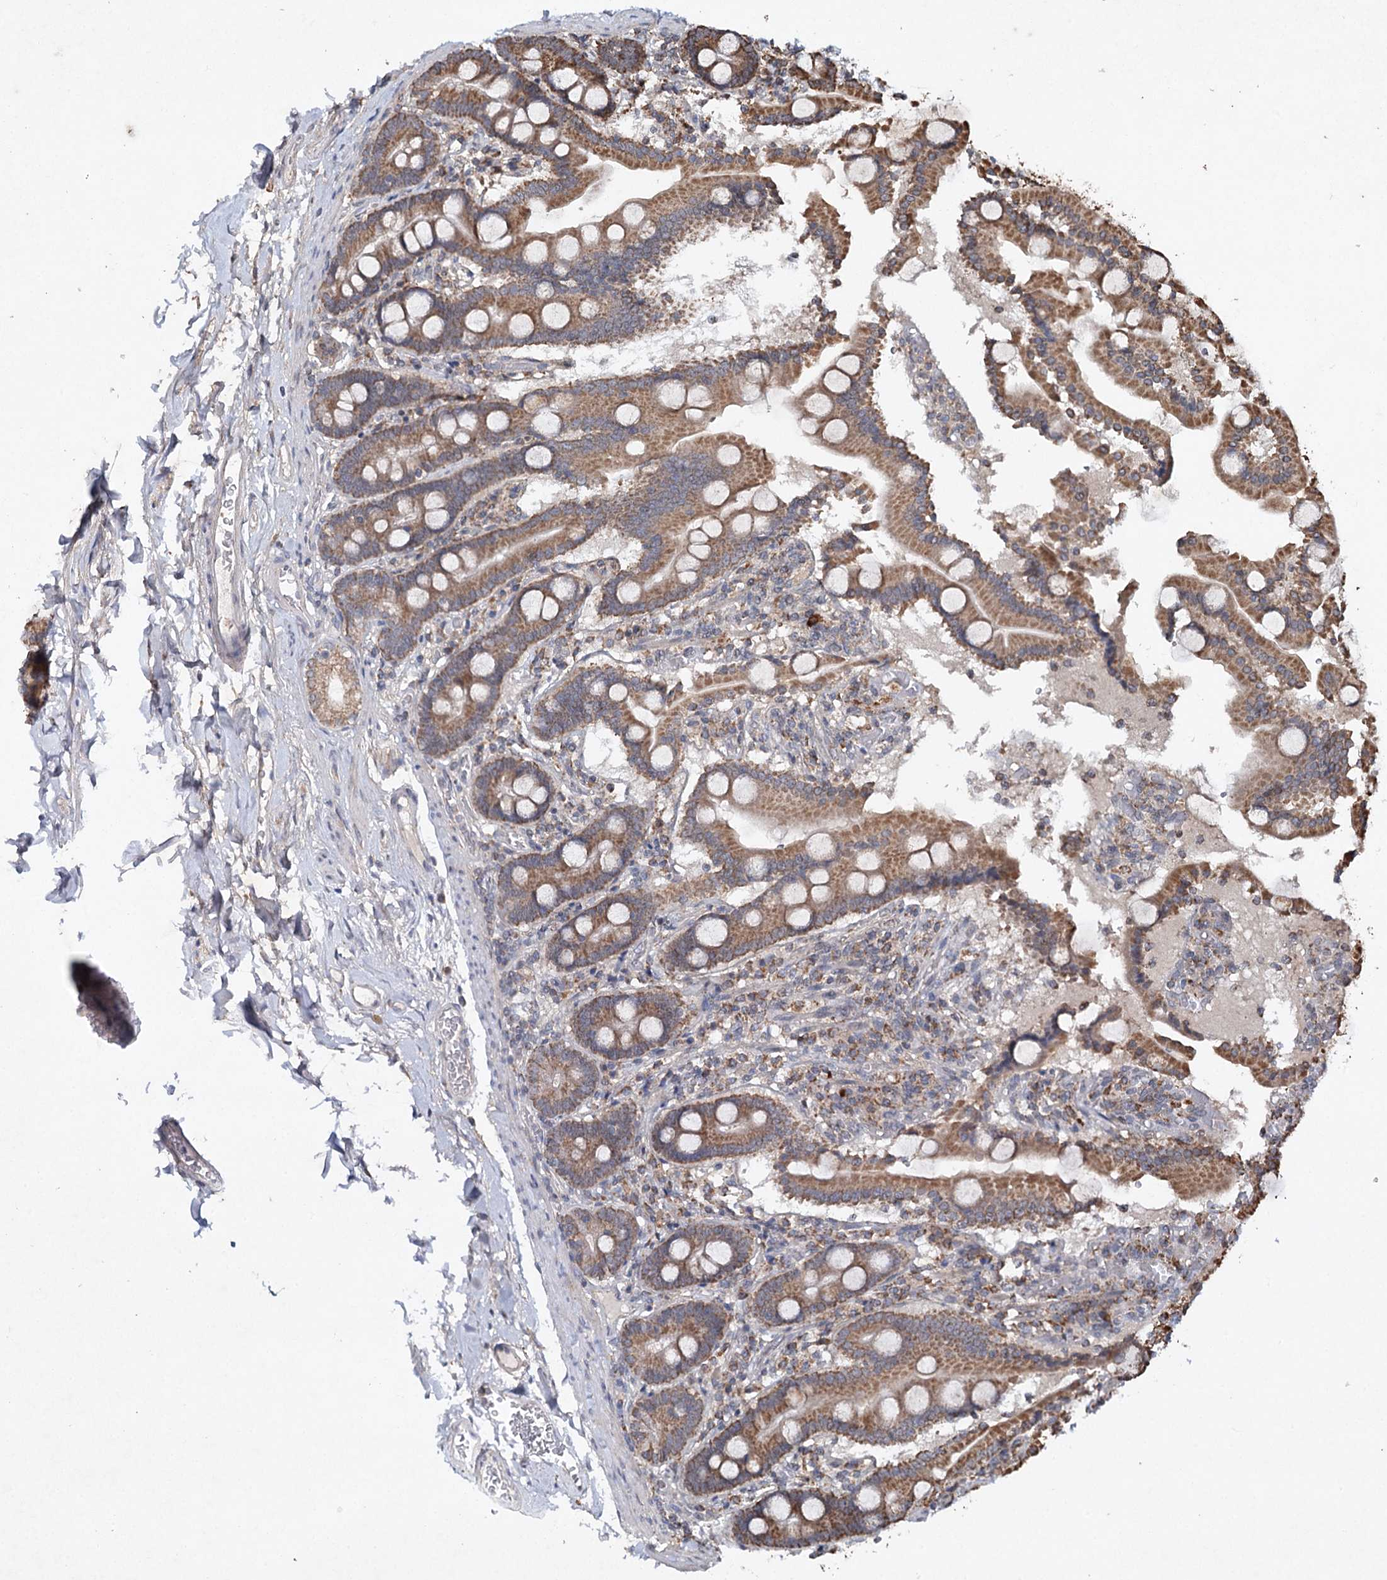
{"staining": {"intensity": "moderate", "quantity": ">75%", "location": "cytoplasmic/membranous"}, "tissue": "duodenum", "cell_type": "Glandular cells", "image_type": "normal", "snomed": [{"axis": "morphology", "description": "Normal tissue, NOS"}, {"axis": "topography", "description": "Duodenum"}], "caption": "This photomicrograph shows immunohistochemistry (IHC) staining of normal human duodenum, with medium moderate cytoplasmic/membranous expression in about >75% of glandular cells.", "gene": "PIK3CB", "patient": {"sex": "male", "age": 55}}